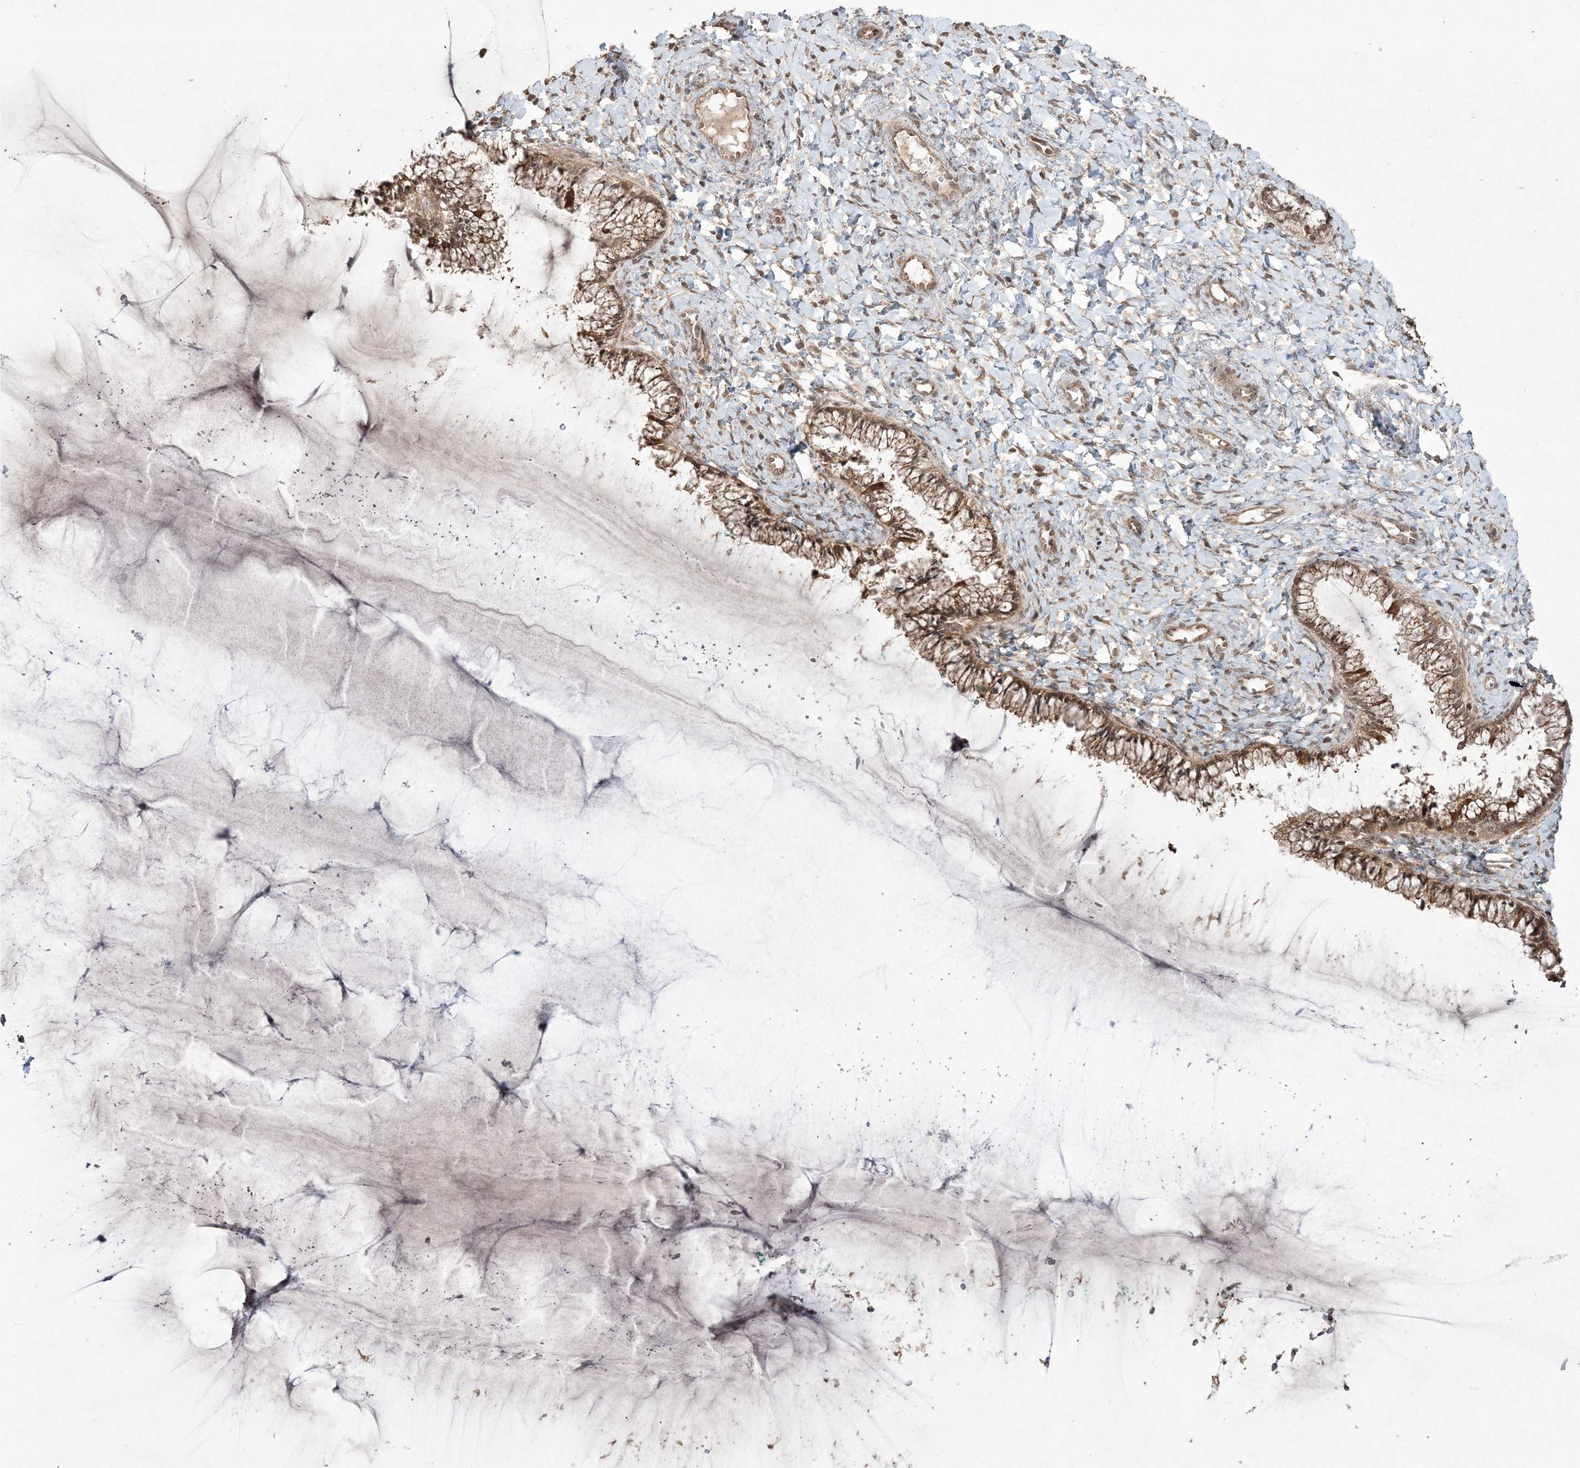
{"staining": {"intensity": "moderate", "quantity": ">75%", "location": "cytoplasmic/membranous,nuclear"}, "tissue": "cervix", "cell_type": "Glandular cells", "image_type": "normal", "snomed": [{"axis": "morphology", "description": "Normal tissue, NOS"}, {"axis": "morphology", "description": "Adenocarcinoma, NOS"}, {"axis": "topography", "description": "Cervix"}], "caption": "DAB (3,3'-diaminobenzidine) immunohistochemical staining of normal human cervix displays moderate cytoplasmic/membranous,nuclear protein staining in about >75% of glandular cells.", "gene": "EHHADH", "patient": {"sex": "female", "age": 29}}